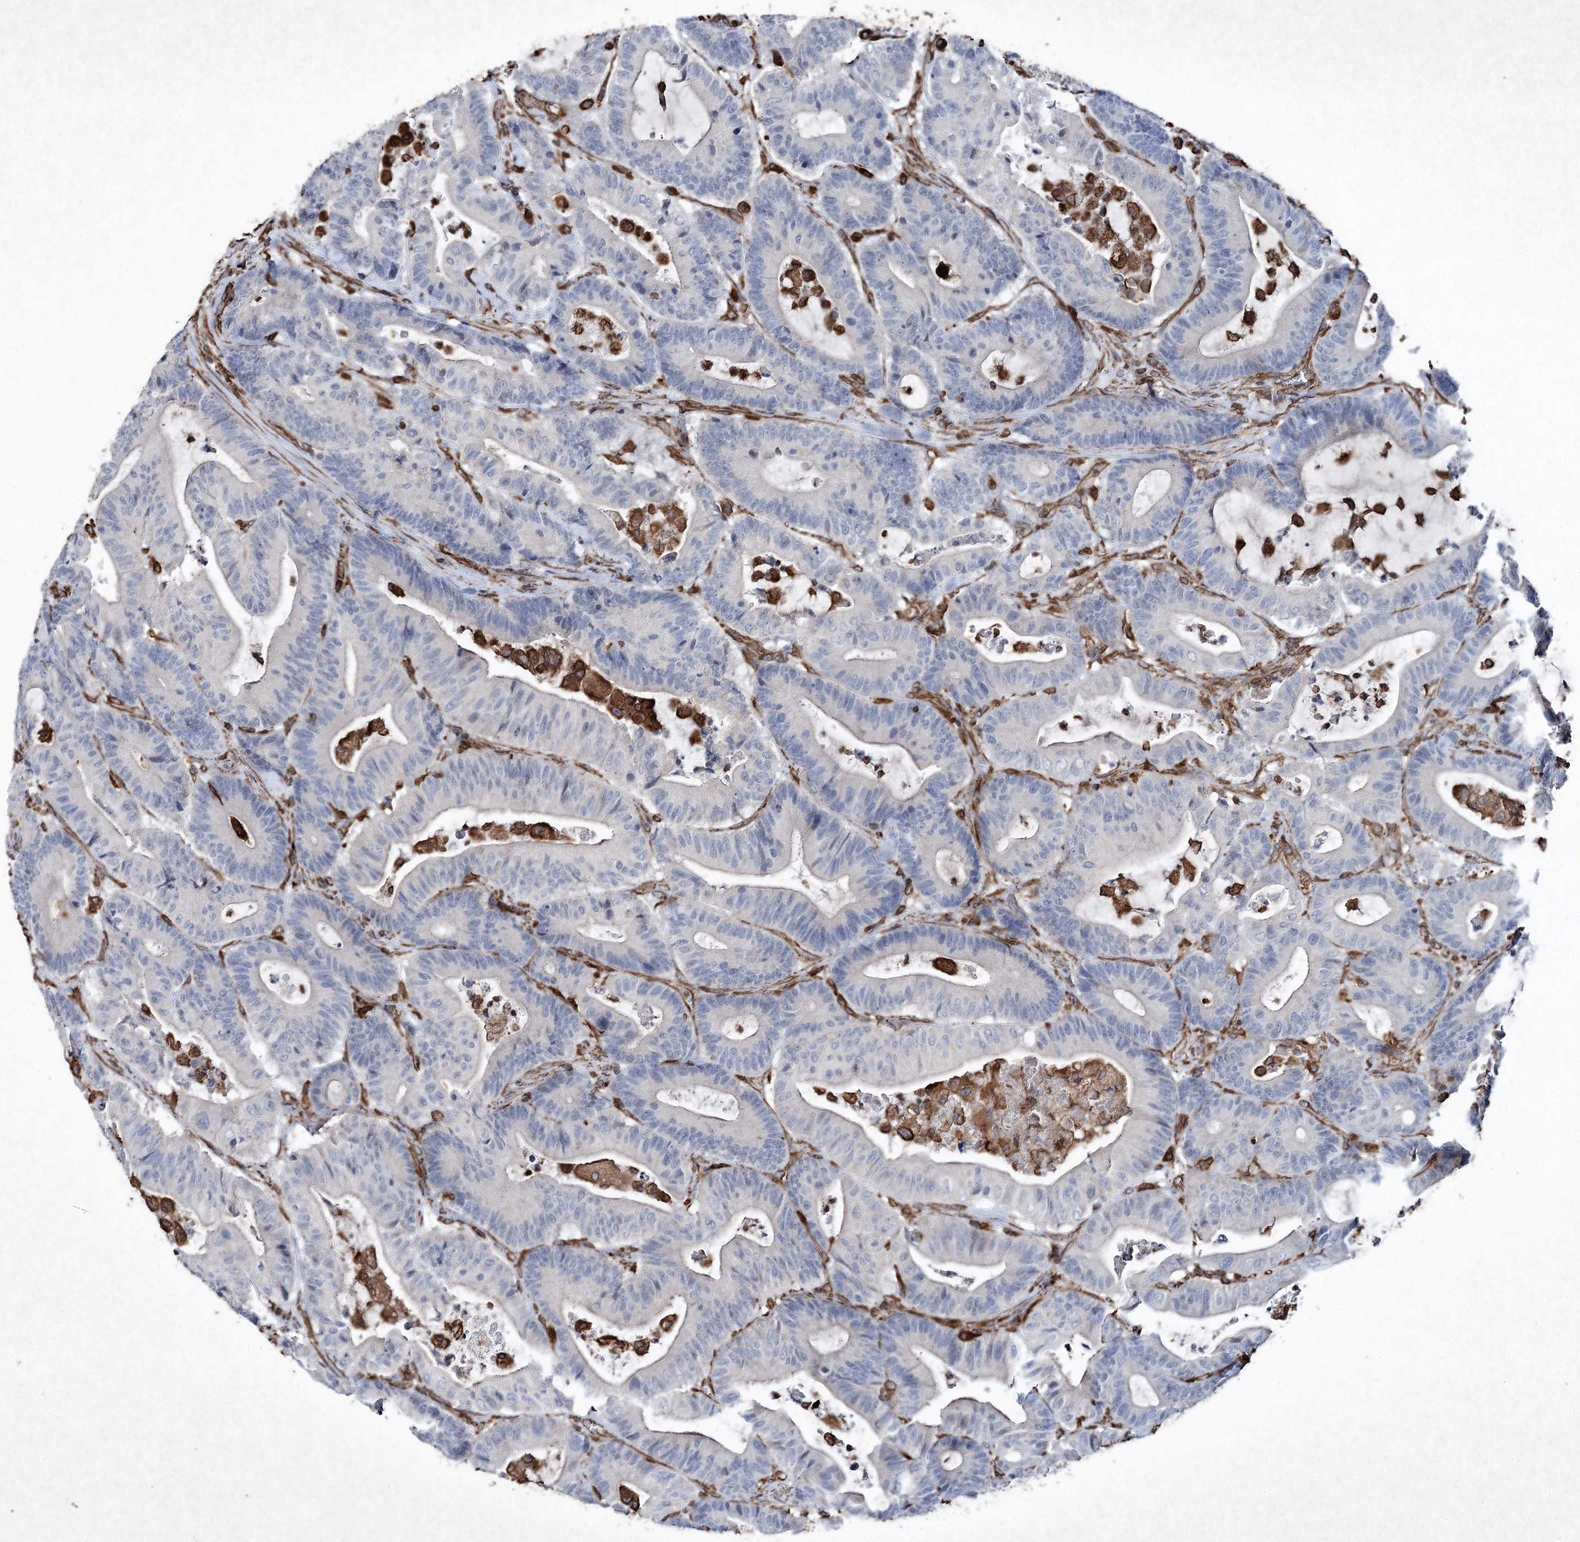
{"staining": {"intensity": "negative", "quantity": "none", "location": "none"}, "tissue": "colorectal cancer", "cell_type": "Tumor cells", "image_type": "cancer", "snomed": [{"axis": "morphology", "description": "Adenocarcinoma, NOS"}, {"axis": "topography", "description": "Colon"}], "caption": "The photomicrograph reveals no staining of tumor cells in colorectal cancer (adenocarcinoma).", "gene": "CLEC4M", "patient": {"sex": "female", "age": 84}}